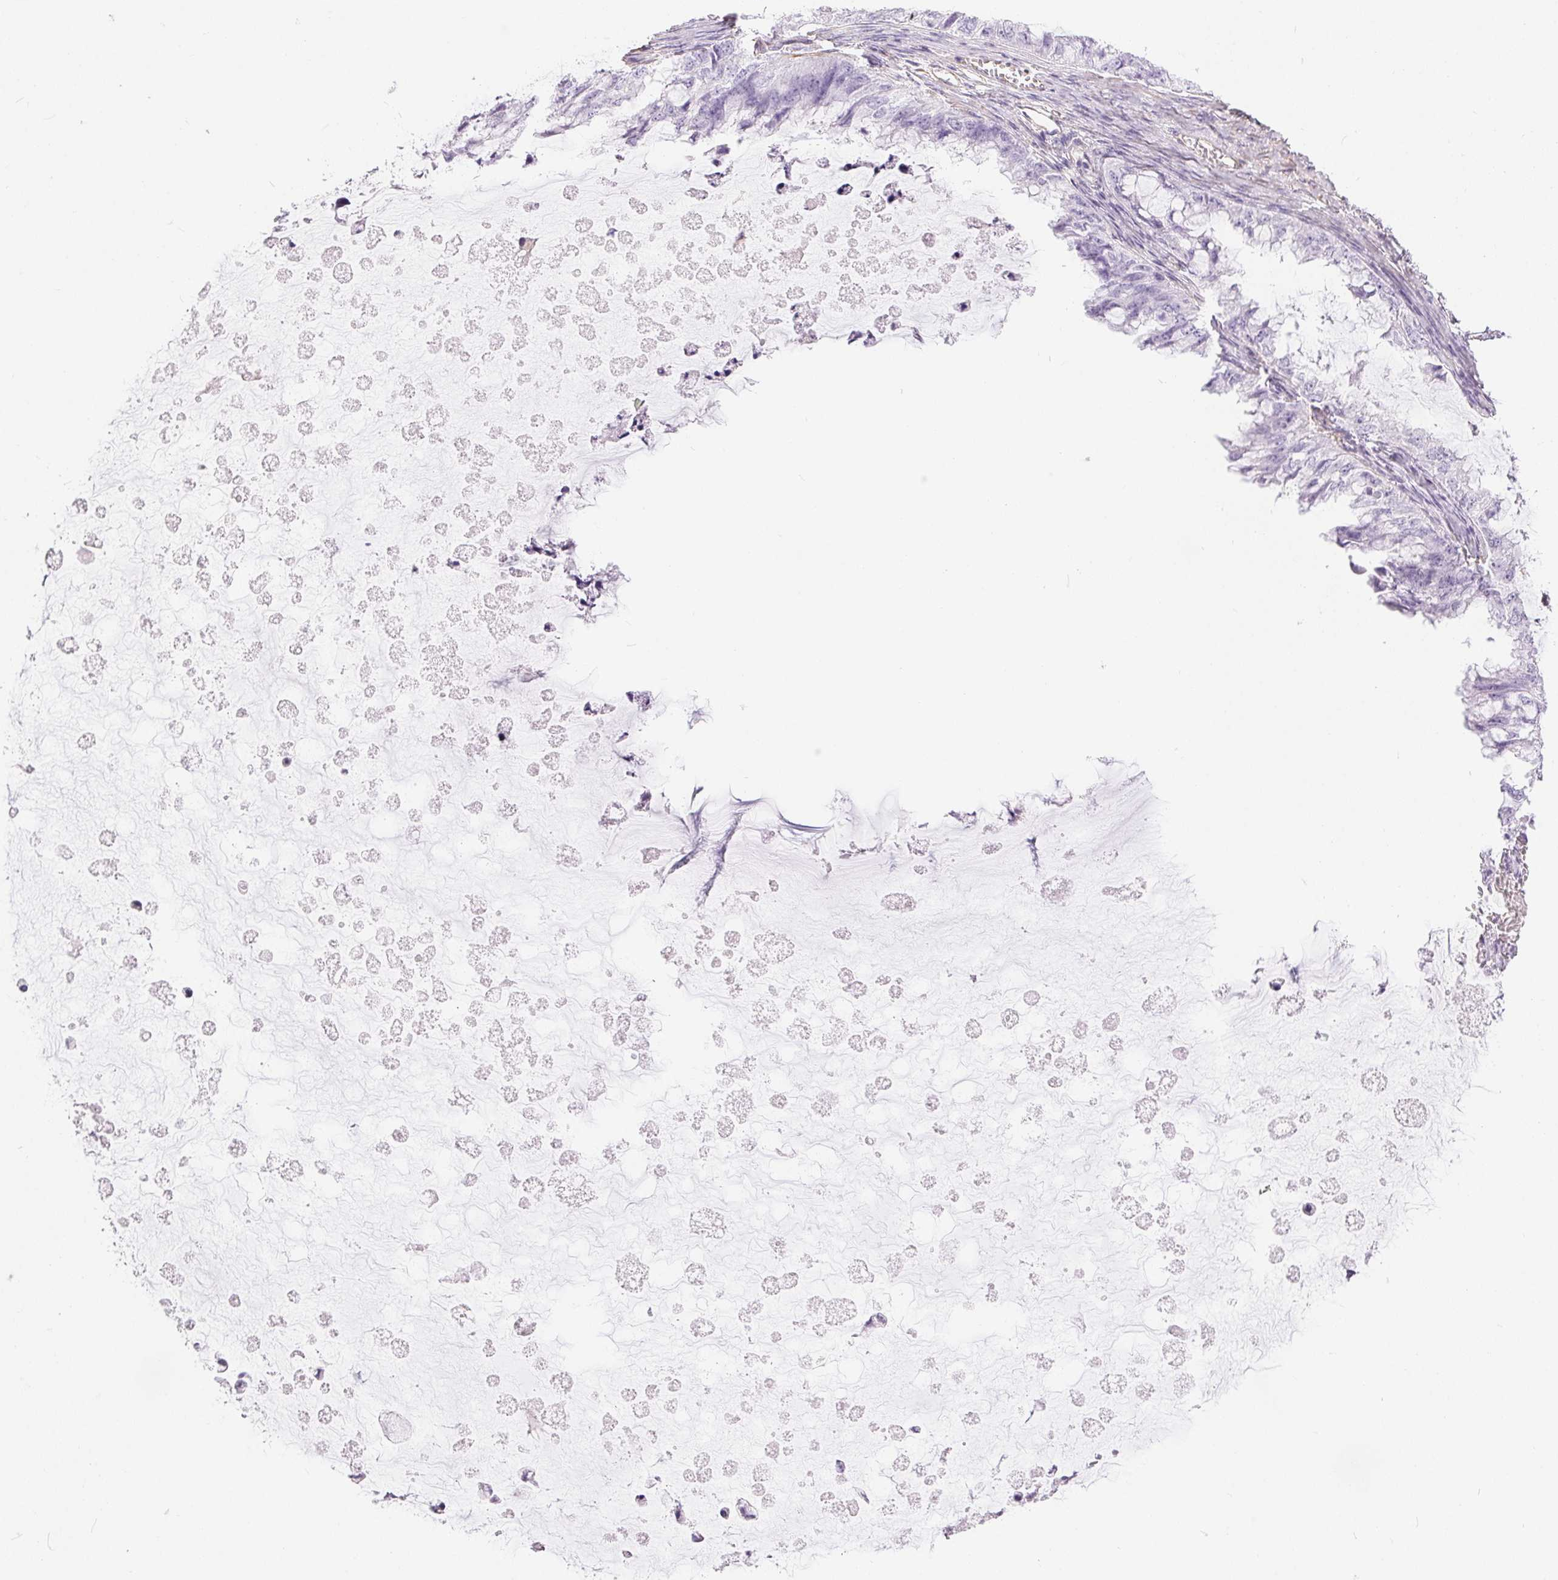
{"staining": {"intensity": "negative", "quantity": "none", "location": "none"}, "tissue": "ovarian cancer", "cell_type": "Tumor cells", "image_type": "cancer", "snomed": [{"axis": "morphology", "description": "Cystadenocarcinoma, mucinous, NOS"}, {"axis": "topography", "description": "Ovary"}], "caption": "Ovarian mucinous cystadenocarcinoma was stained to show a protein in brown. There is no significant positivity in tumor cells. (DAB immunohistochemistry (IHC) visualized using brightfield microscopy, high magnification).", "gene": "GFAP", "patient": {"sex": "female", "age": 72}}